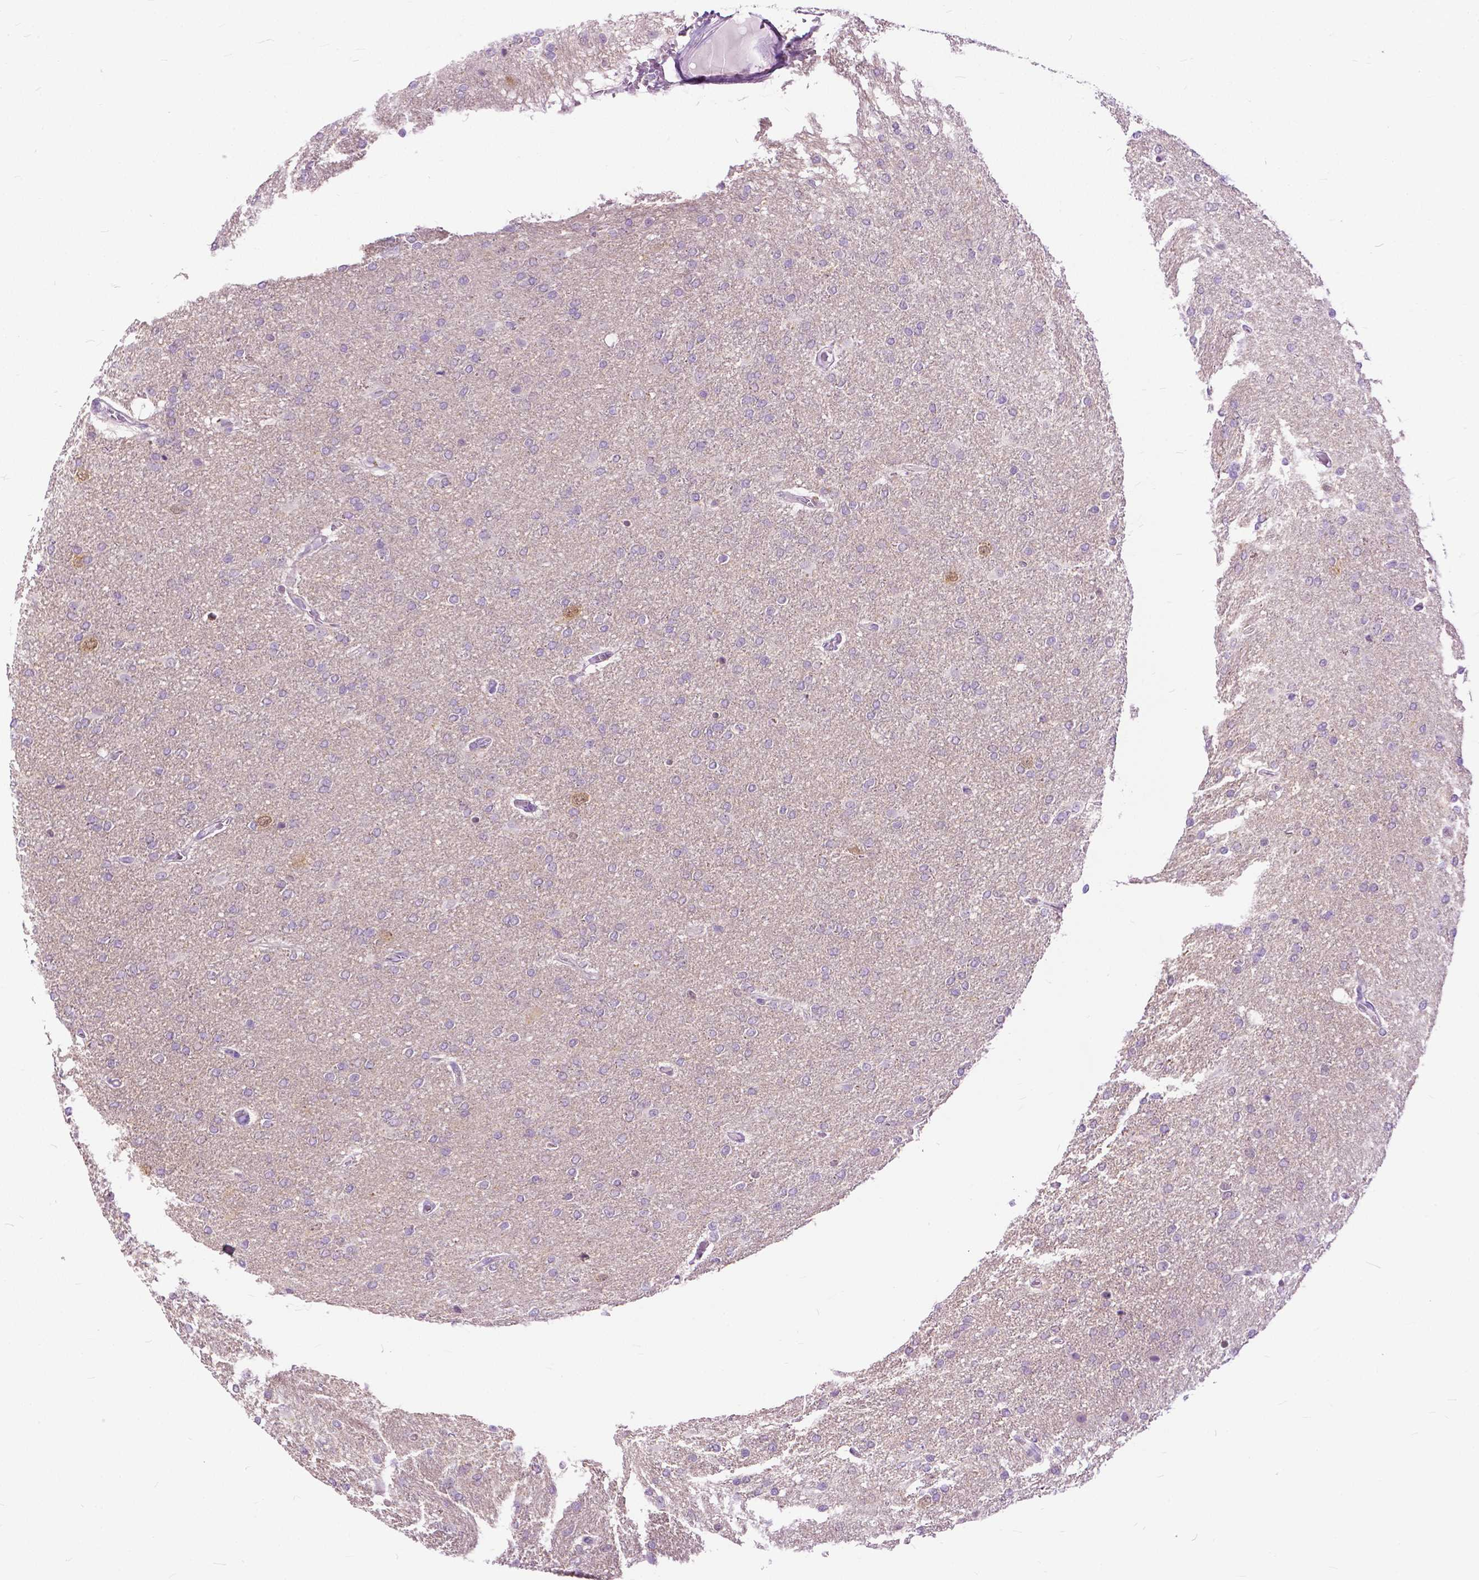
{"staining": {"intensity": "negative", "quantity": "none", "location": "none"}, "tissue": "glioma", "cell_type": "Tumor cells", "image_type": "cancer", "snomed": [{"axis": "morphology", "description": "Glioma, malignant, High grade"}, {"axis": "topography", "description": "Cerebral cortex"}], "caption": "Glioma was stained to show a protein in brown. There is no significant positivity in tumor cells.", "gene": "TTC9B", "patient": {"sex": "male", "age": 70}}